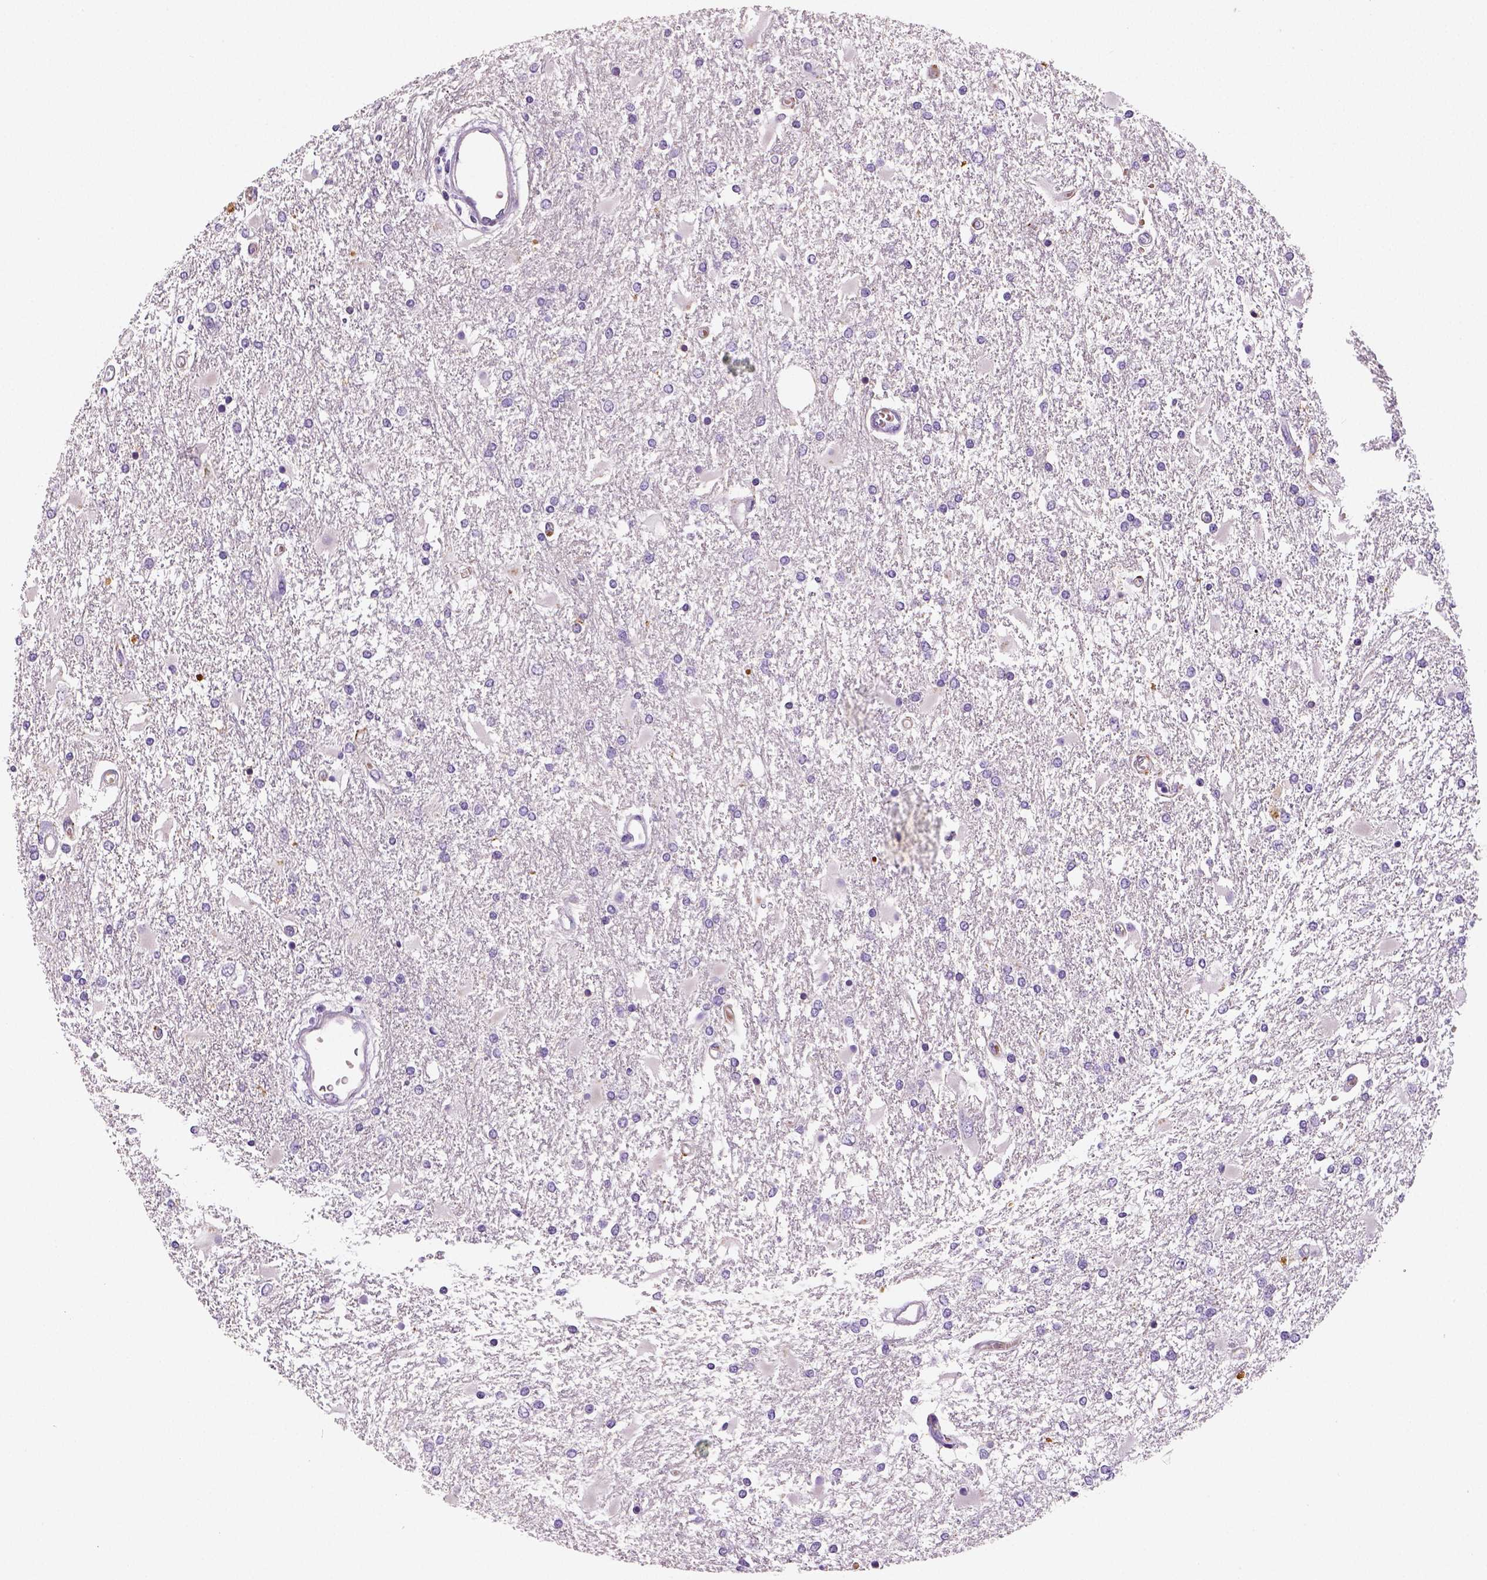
{"staining": {"intensity": "negative", "quantity": "none", "location": "none"}, "tissue": "glioma", "cell_type": "Tumor cells", "image_type": "cancer", "snomed": [{"axis": "morphology", "description": "Glioma, malignant, High grade"}, {"axis": "topography", "description": "Cerebral cortex"}], "caption": "Glioma stained for a protein using immunohistochemistry (IHC) exhibits no positivity tumor cells.", "gene": "TSPAN7", "patient": {"sex": "male", "age": 79}}